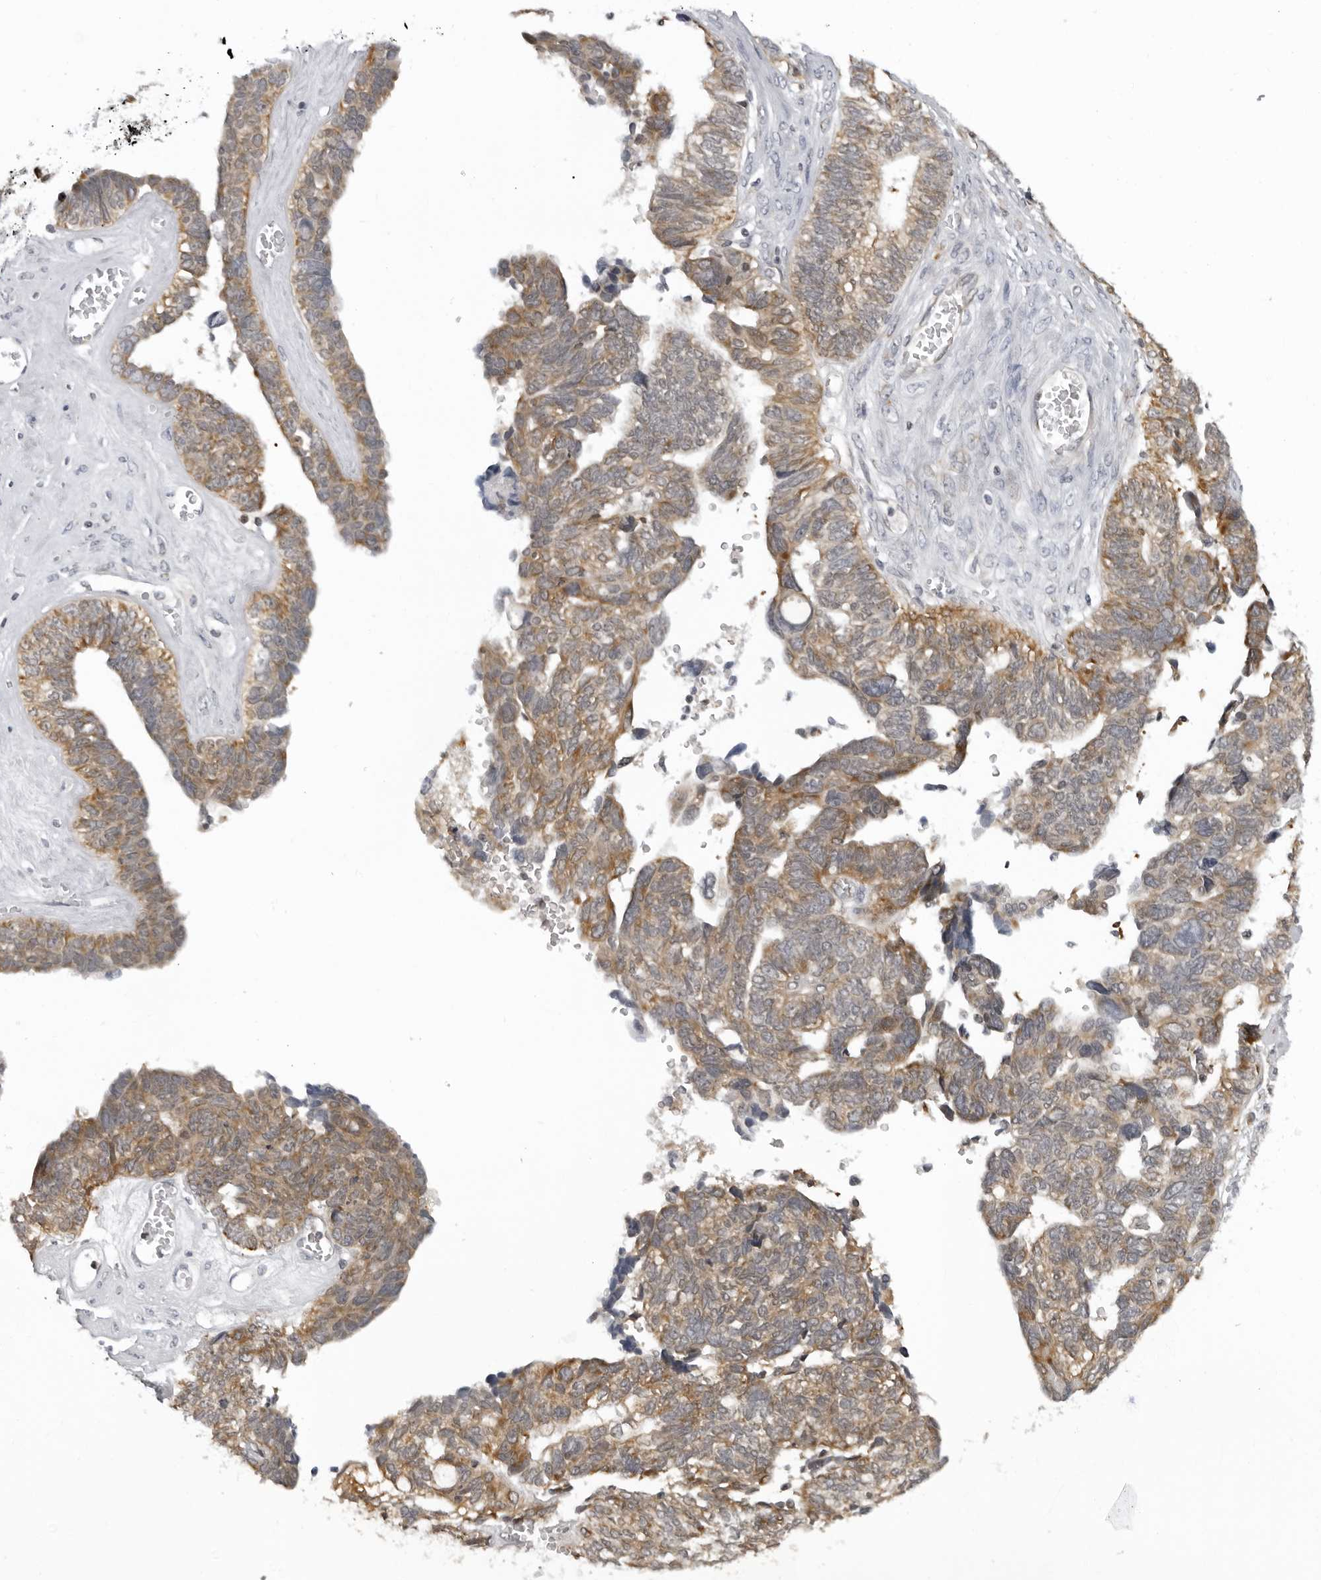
{"staining": {"intensity": "weak", "quantity": ">75%", "location": "cytoplasmic/membranous"}, "tissue": "ovarian cancer", "cell_type": "Tumor cells", "image_type": "cancer", "snomed": [{"axis": "morphology", "description": "Cystadenocarcinoma, serous, NOS"}, {"axis": "topography", "description": "Ovary"}], "caption": "Protein staining of serous cystadenocarcinoma (ovarian) tissue demonstrates weak cytoplasmic/membranous positivity in about >75% of tumor cells.", "gene": "MRPS15", "patient": {"sex": "female", "age": 79}}